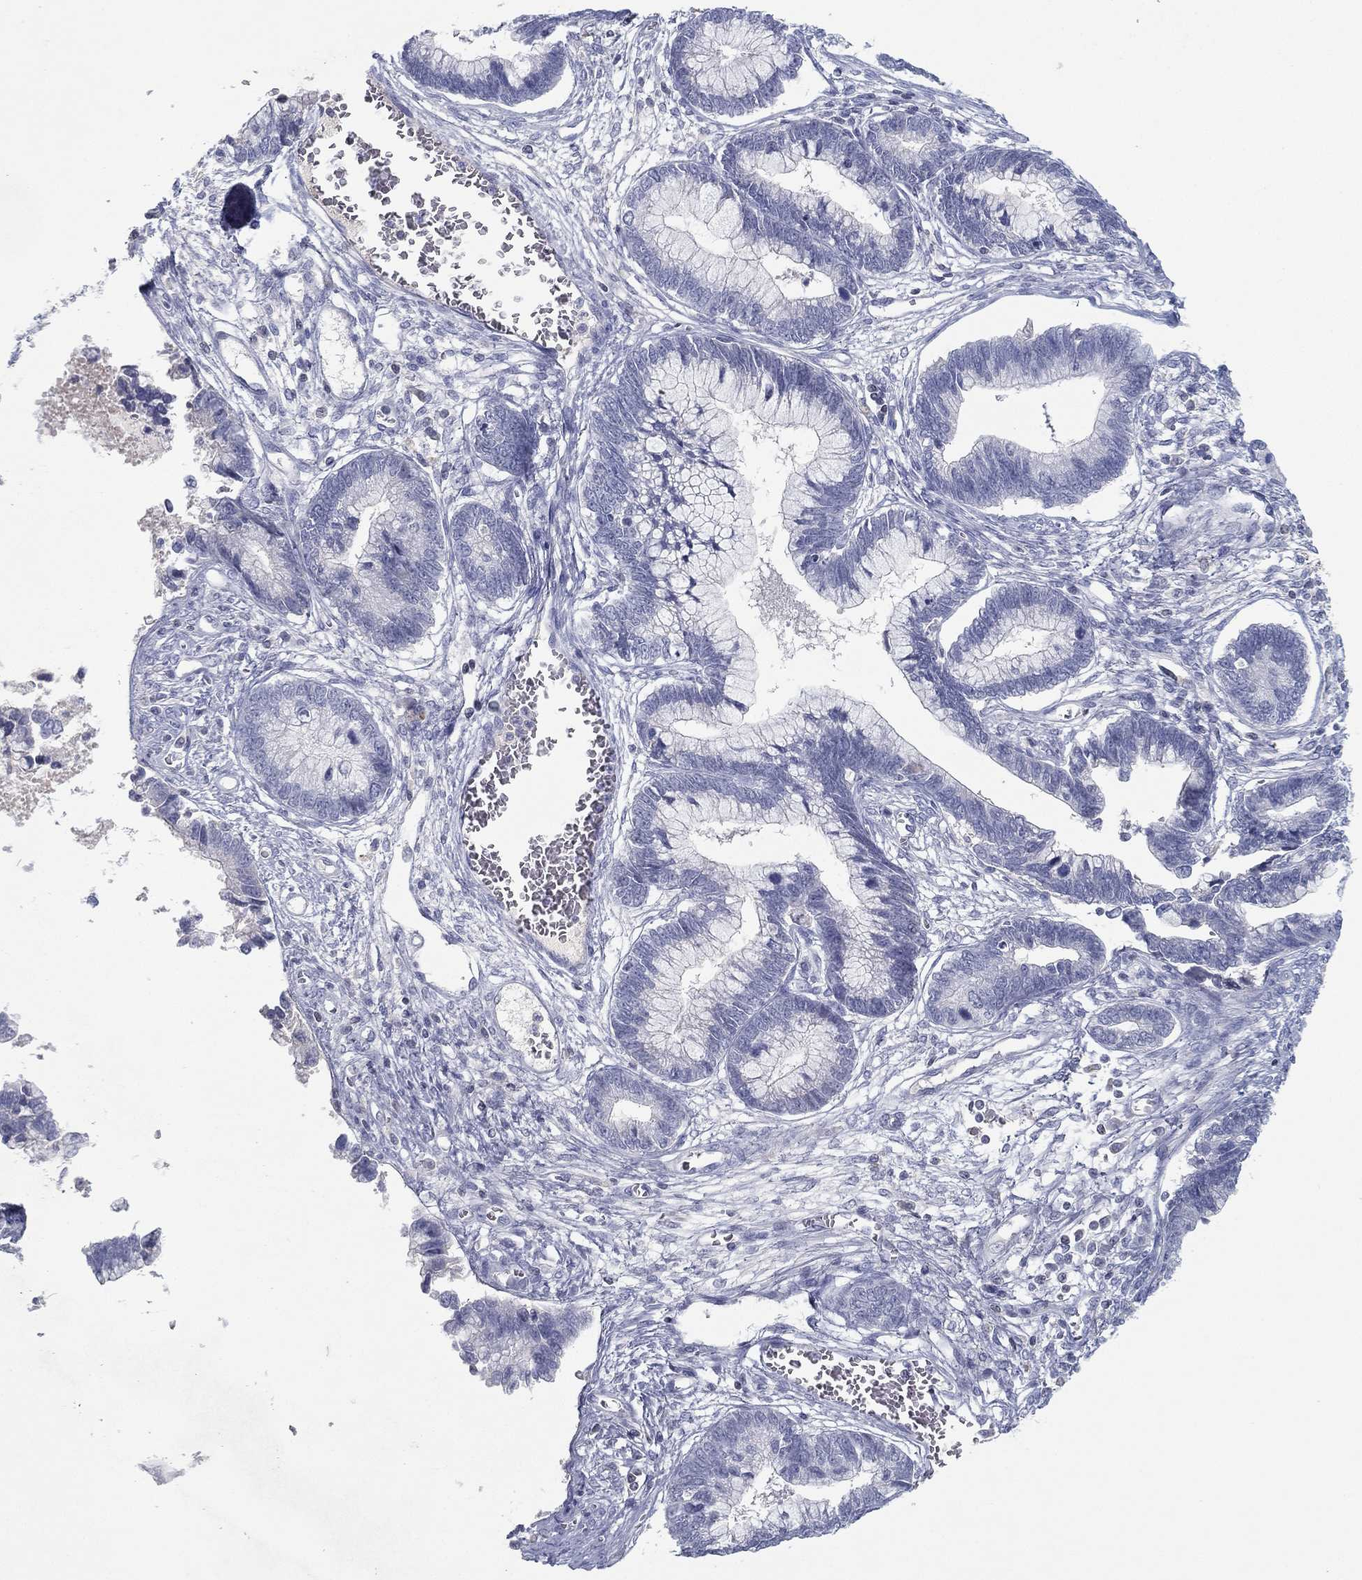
{"staining": {"intensity": "negative", "quantity": "none", "location": "none"}, "tissue": "cervical cancer", "cell_type": "Tumor cells", "image_type": "cancer", "snomed": [{"axis": "morphology", "description": "Adenocarcinoma, NOS"}, {"axis": "topography", "description": "Cervix"}], "caption": "The image shows no staining of tumor cells in cervical cancer (adenocarcinoma).", "gene": "CPT1B", "patient": {"sex": "female", "age": 44}}